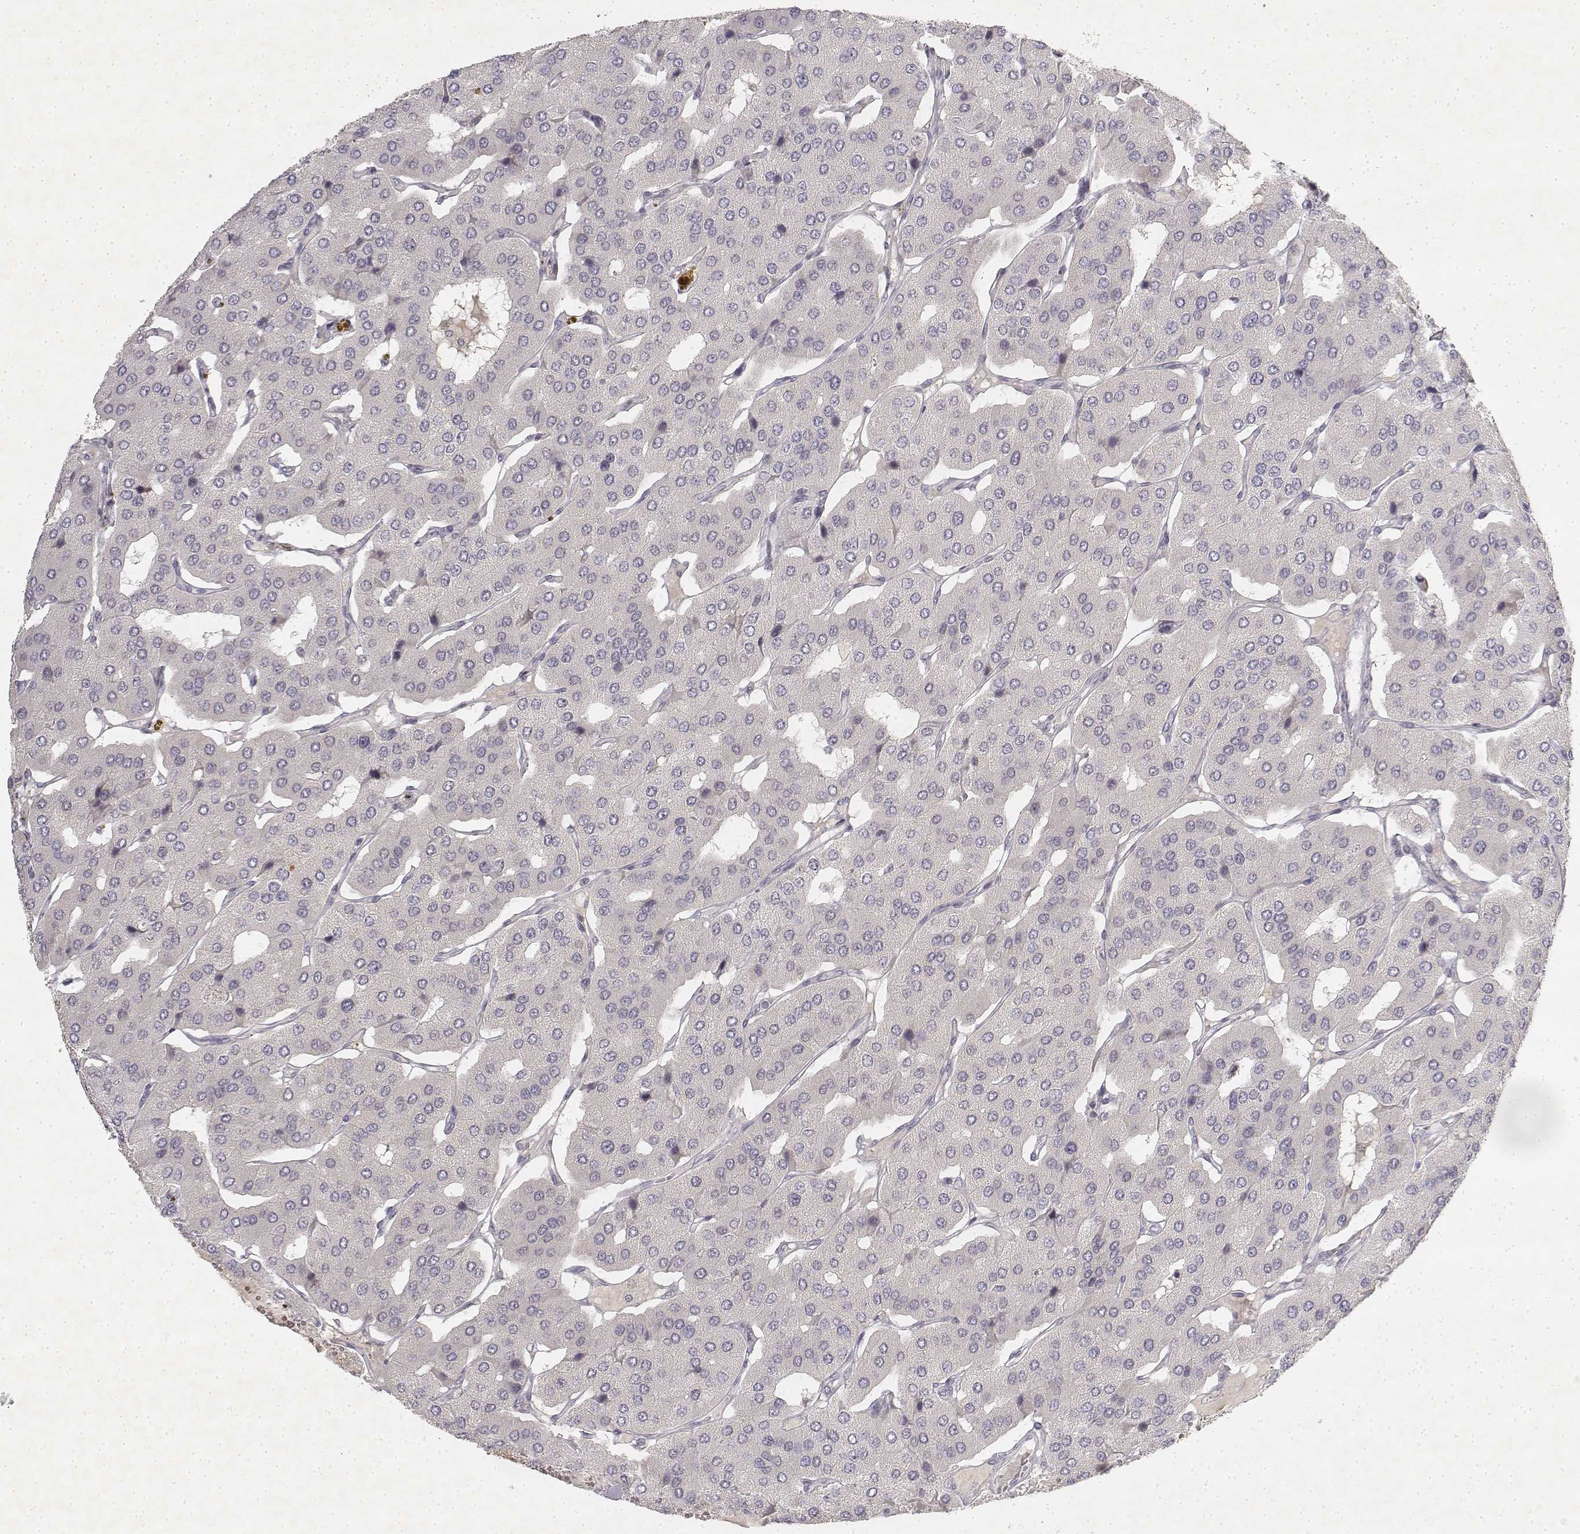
{"staining": {"intensity": "negative", "quantity": "none", "location": "none"}, "tissue": "parathyroid gland", "cell_type": "Glandular cells", "image_type": "normal", "snomed": [{"axis": "morphology", "description": "Normal tissue, NOS"}, {"axis": "morphology", "description": "Adenoma, NOS"}, {"axis": "topography", "description": "Parathyroid gland"}], "caption": "A photomicrograph of human parathyroid gland is negative for staining in glandular cells. The staining was performed using DAB to visualize the protein expression in brown, while the nuclei were stained in blue with hematoxylin (Magnification: 20x).", "gene": "KRT84", "patient": {"sex": "female", "age": 86}}